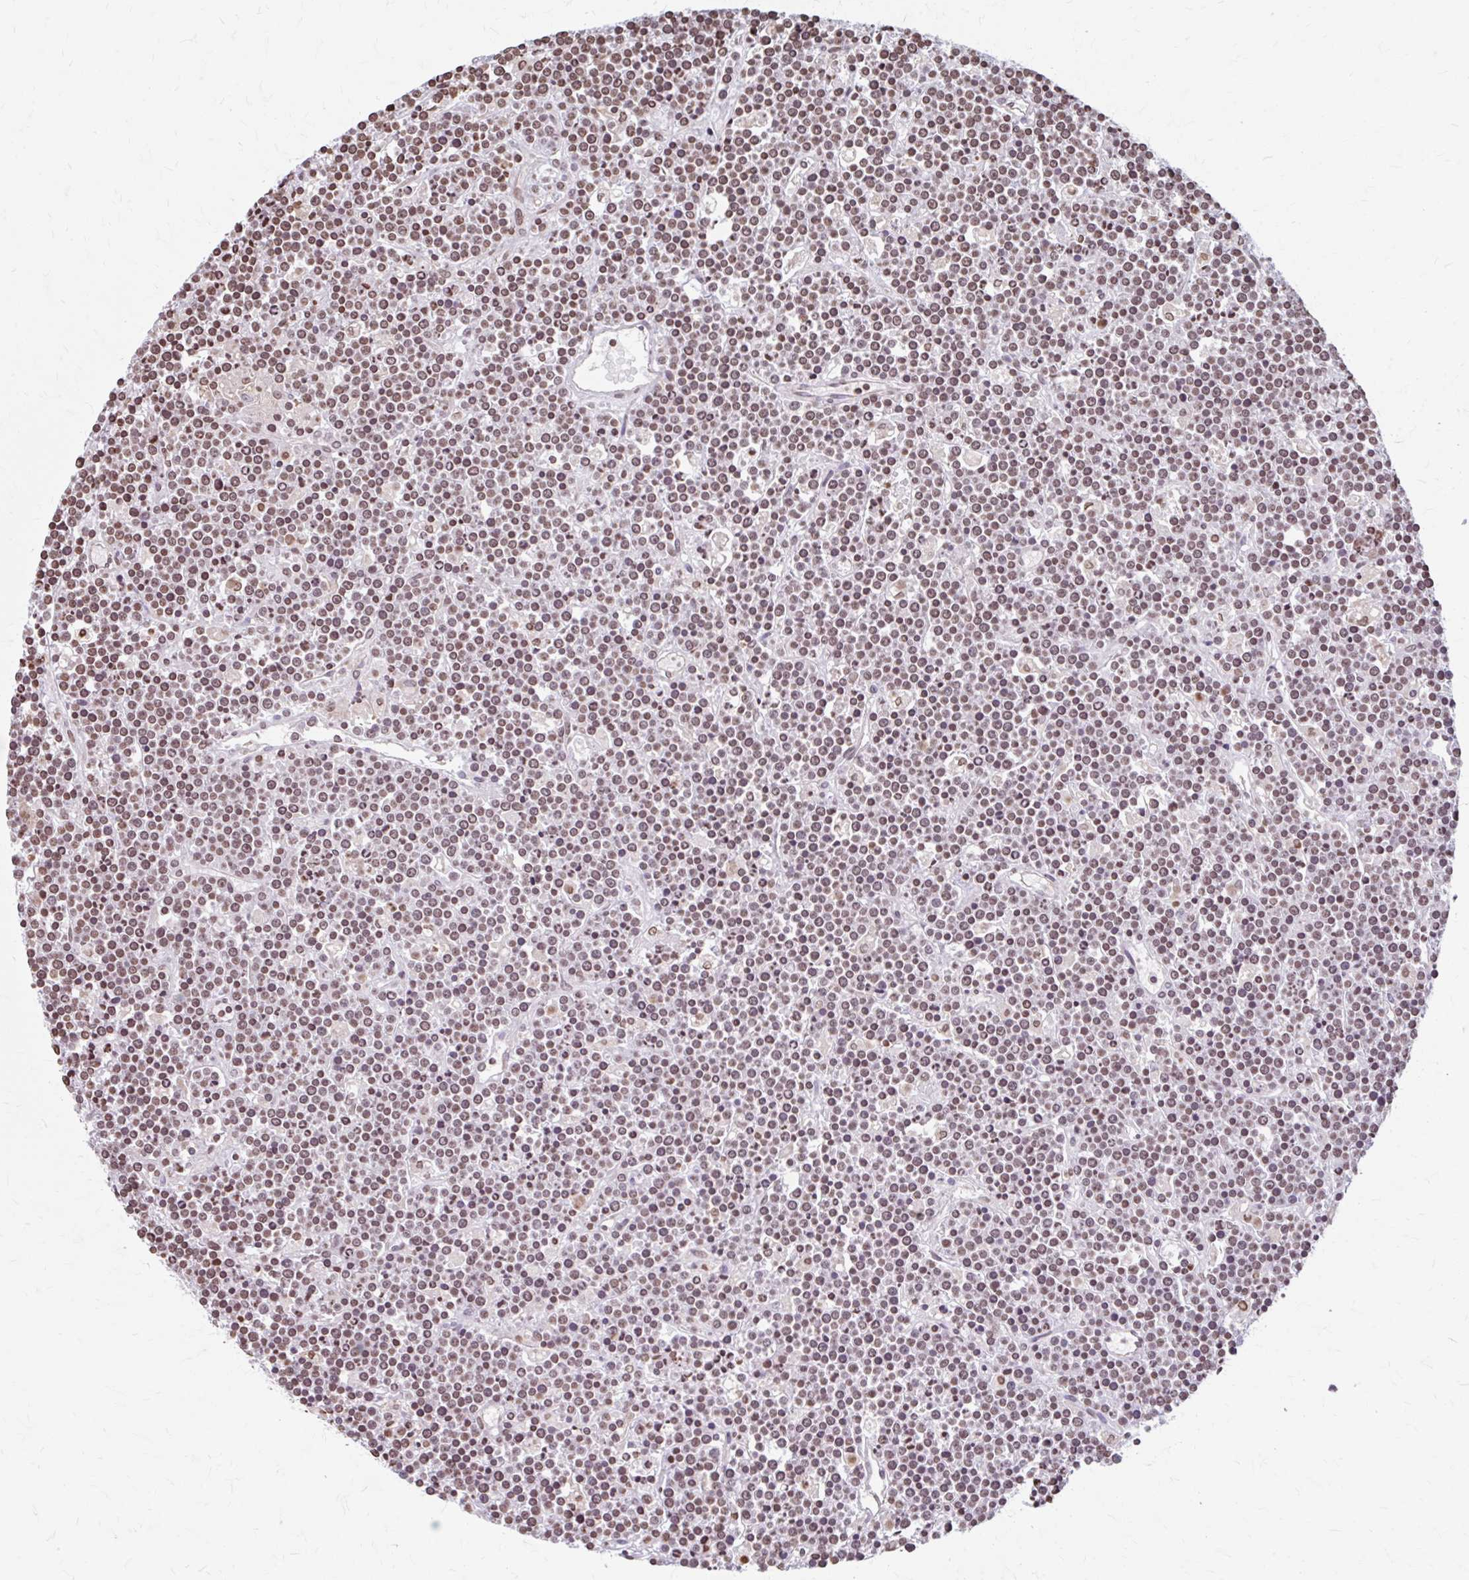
{"staining": {"intensity": "moderate", "quantity": ">75%", "location": "nuclear"}, "tissue": "lymphoma", "cell_type": "Tumor cells", "image_type": "cancer", "snomed": [{"axis": "morphology", "description": "Malignant lymphoma, non-Hodgkin's type, High grade"}, {"axis": "topography", "description": "Ovary"}], "caption": "The histopathology image exhibits staining of lymphoma, revealing moderate nuclear protein expression (brown color) within tumor cells. The staining is performed using DAB (3,3'-diaminobenzidine) brown chromogen to label protein expression. The nuclei are counter-stained blue using hematoxylin.", "gene": "ORC3", "patient": {"sex": "female", "age": 56}}